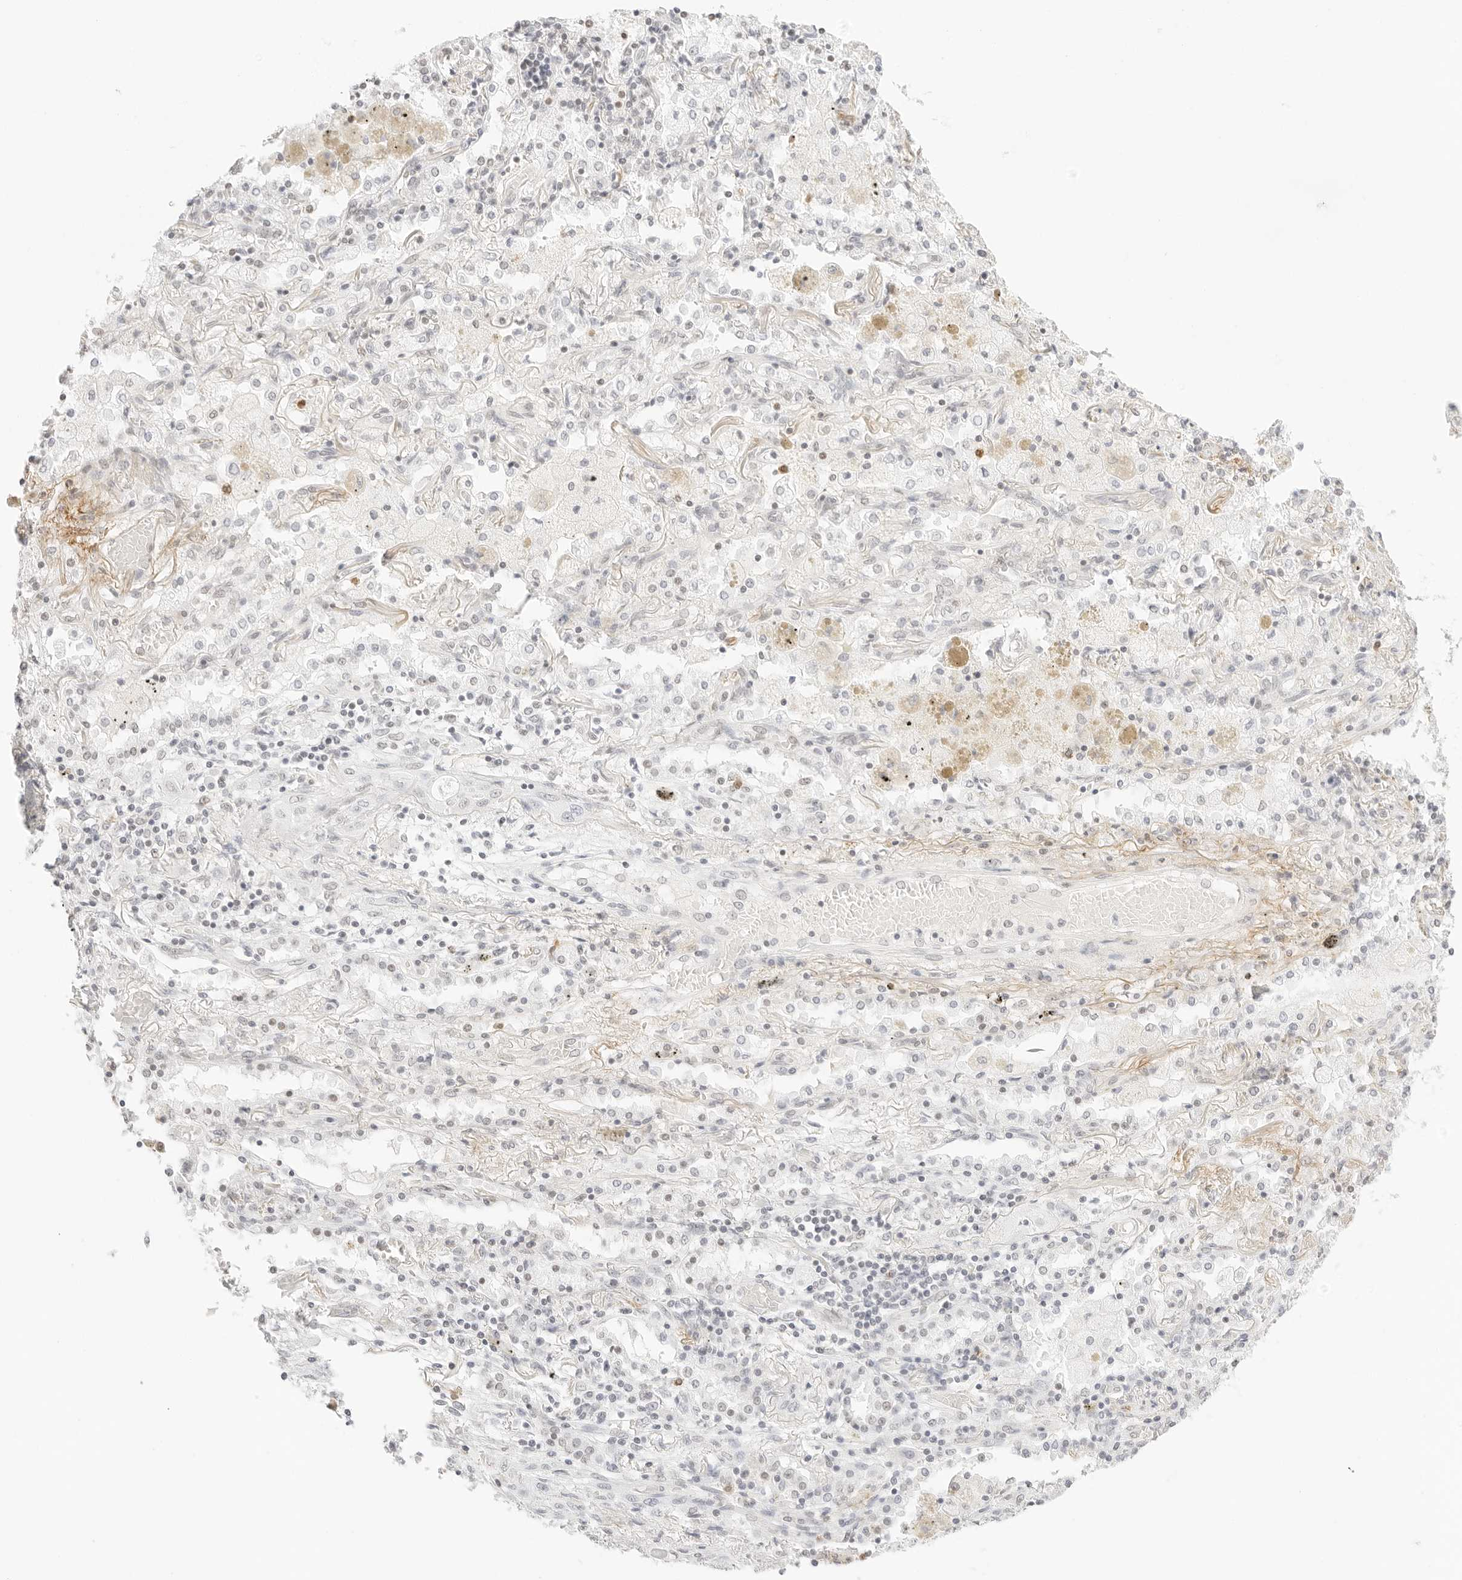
{"staining": {"intensity": "negative", "quantity": "none", "location": "none"}, "tissue": "lung cancer", "cell_type": "Tumor cells", "image_type": "cancer", "snomed": [{"axis": "morphology", "description": "Squamous cell carcinoma, NOS"}, {"axis": "topography", "description": "Lung"}], "caption": "This is an IHC histopathology image of lung cancer (squamous cell carcinoma). There is no staining in tumor cells.", "gene": "FBLN5", "patient": {"sex": "female", "age": 47}}